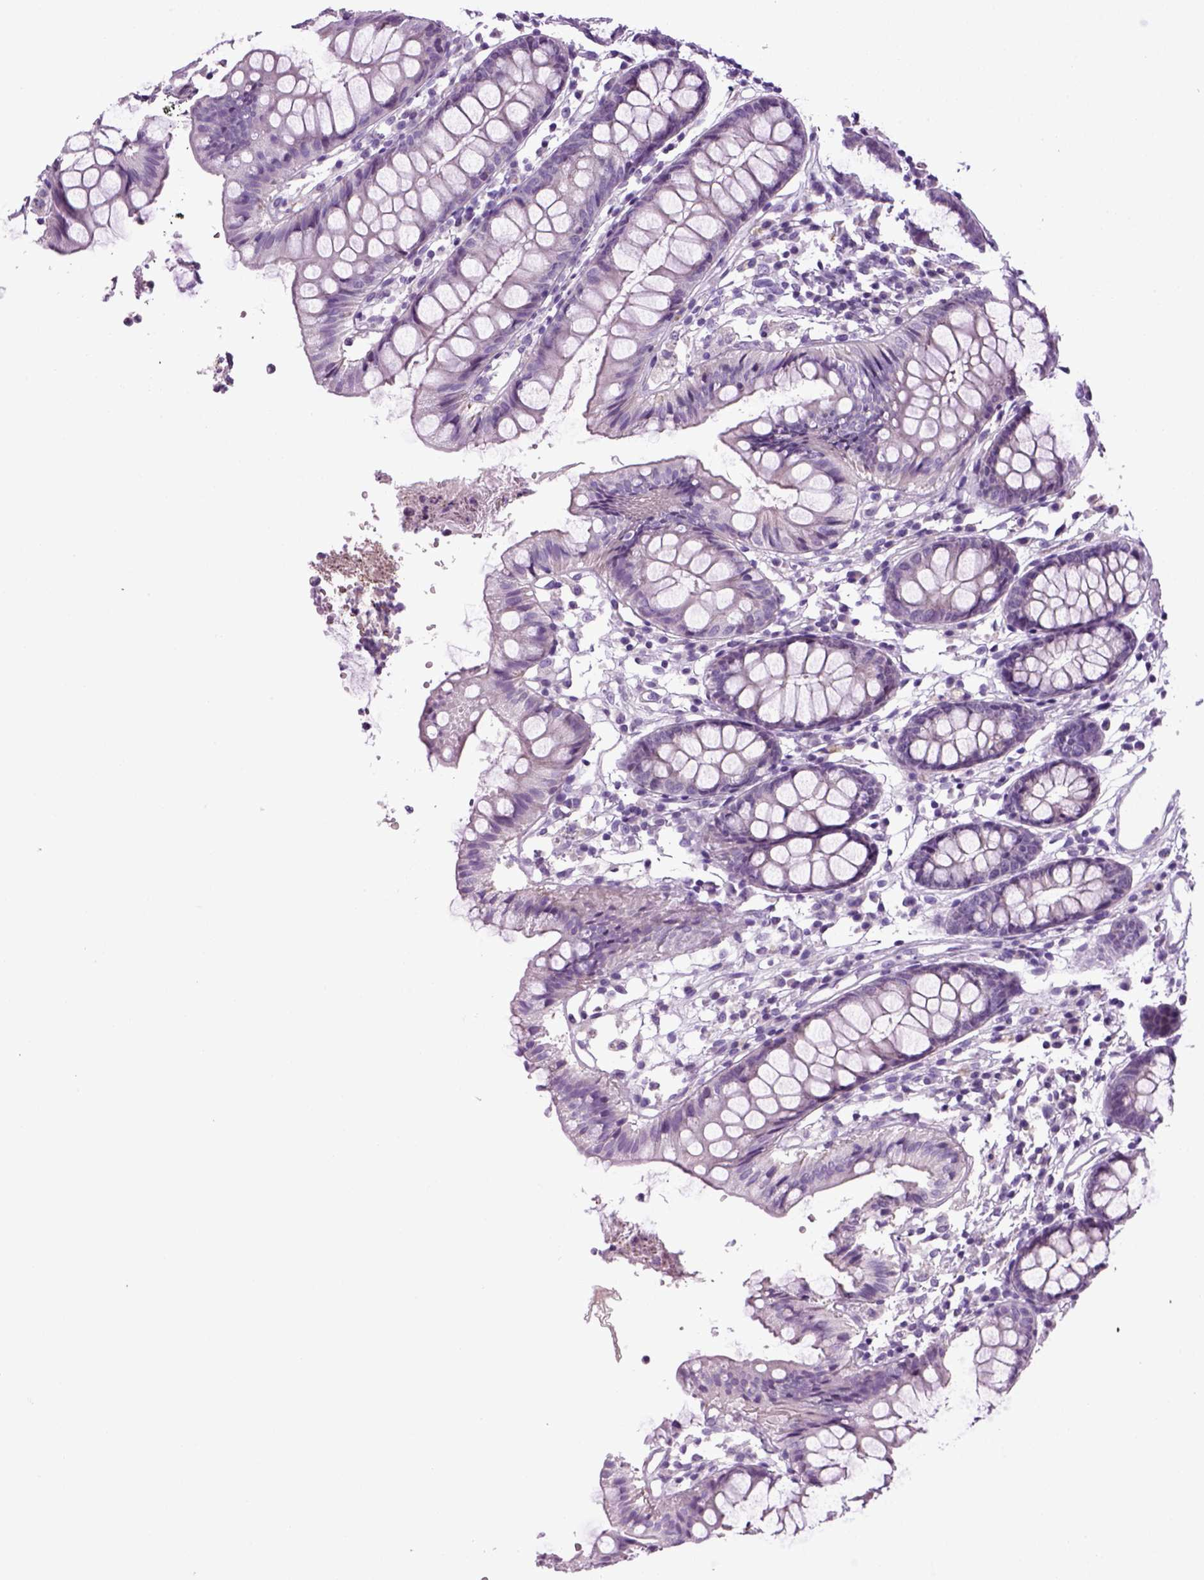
{"staining": {"intensity": "negative", "quantity": "none", "location": "none"}, "tissue": "colon", "cell_type": "Endothelial cells", "image_type": "normal", "snomed": [{"axis": "morphology", "description": "Normal tissue, NOS"}, {"axis": "topography", "description": "Colon"}], "caption": "An immunohistochemistry image of unremarkable colon is shown. There is no staining in endothelial cells of colon. (Stains: DAB (3,3'-diaminobenzidine) immunohistochemistry (IHC) with hematoxylin counter stain, Microscopy: brightfield microscopy at high magnification).", "gene": "HMCN2", "patient": {"sex": "female", "age": 84}}